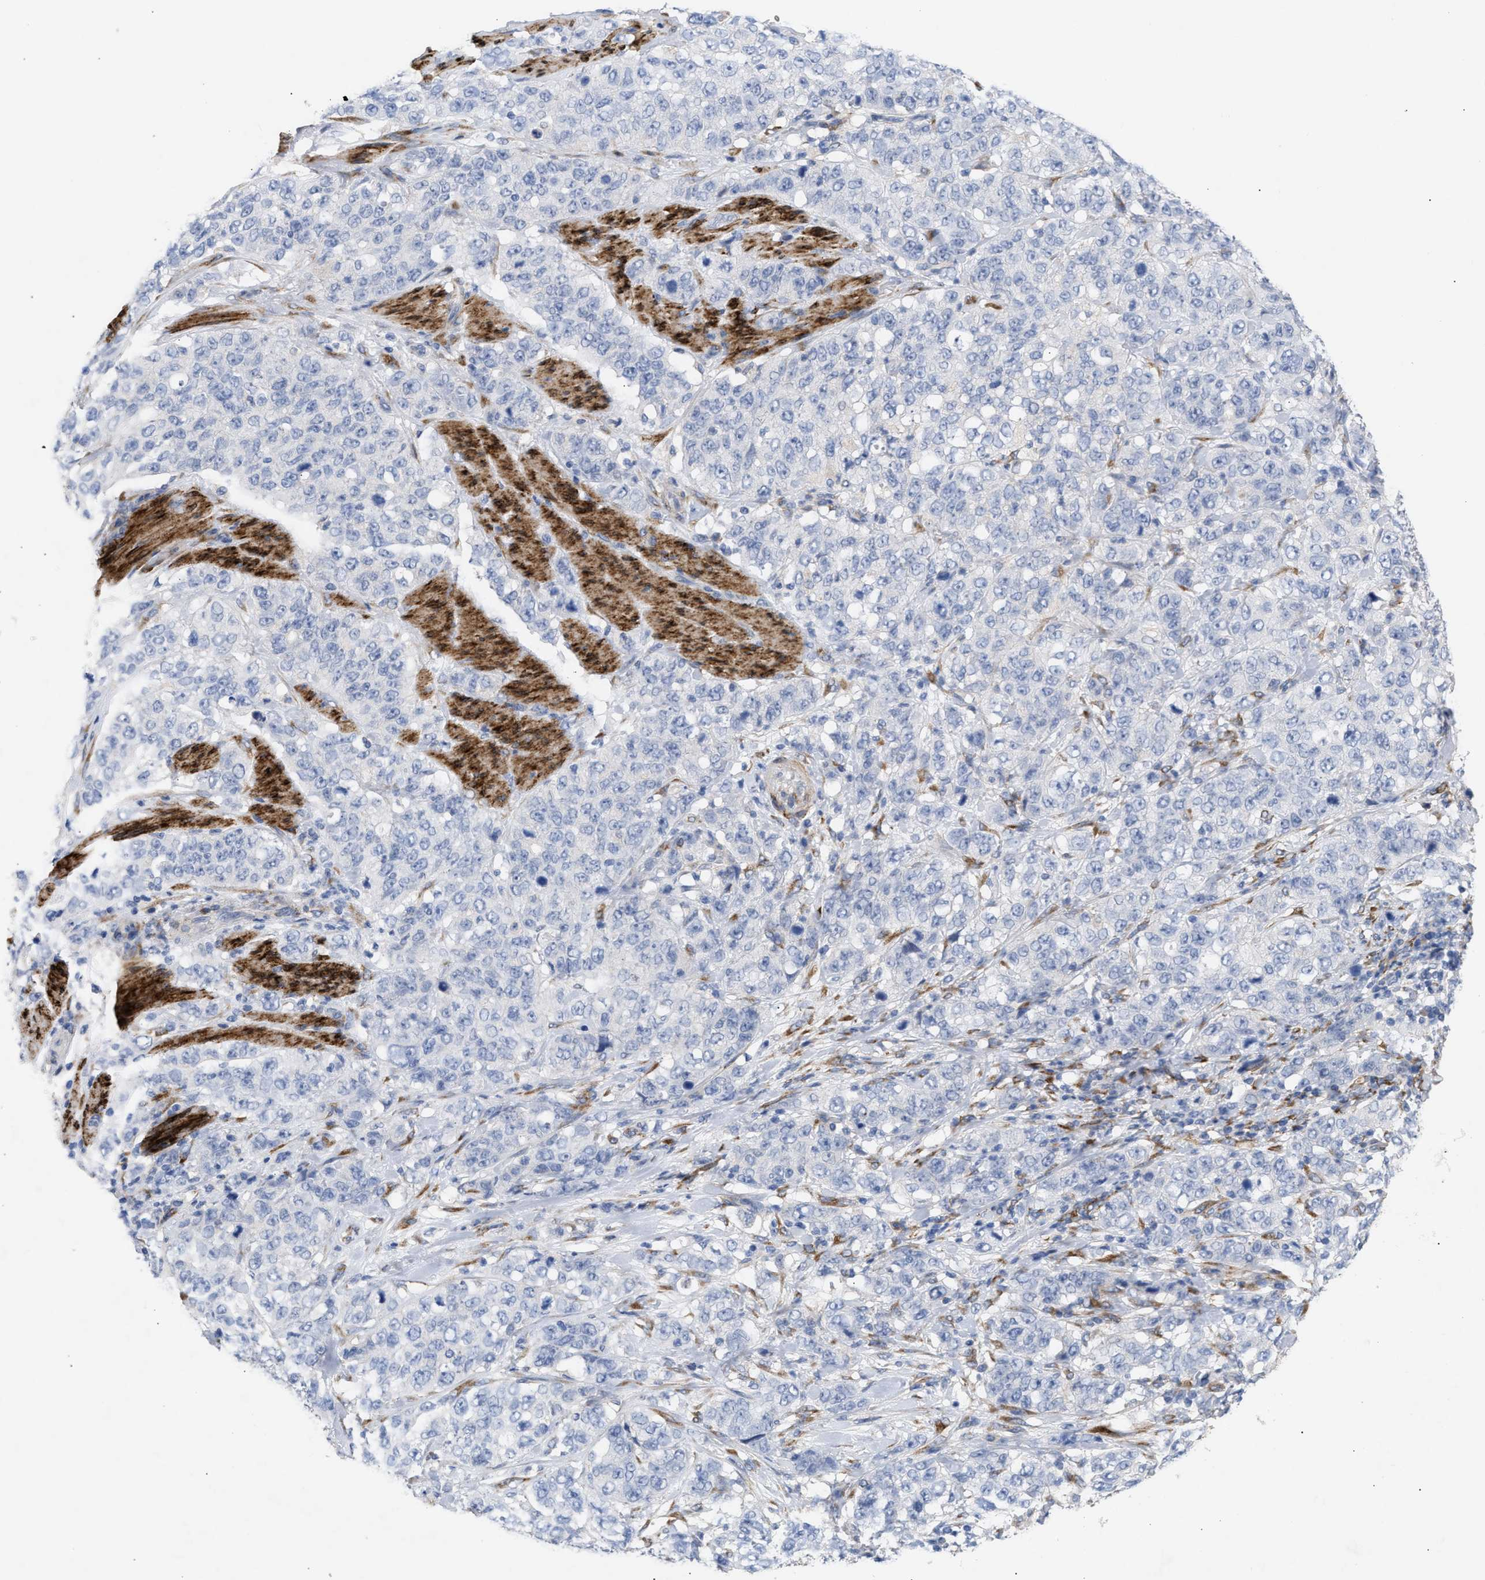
{"staining": {"intensity": "negative", "quantity": "none", "location": "none"}, "tissue": "stomach cancer", "cell_type": "Tumor cells", "image_type": "cancer", "snomed": [{"axis": "morphology", "description": "Adenocarcinoma, NOS"}, {"axis": "topography", "description": "Stomach"}], "caption": "Tumor cells show no significant protein positivity in stomach cancer. (Brightfield microscopy of DAB IHC at high magnification).", "gene": "SELENOM", "patient": {"sex": "male", "age": 48}}